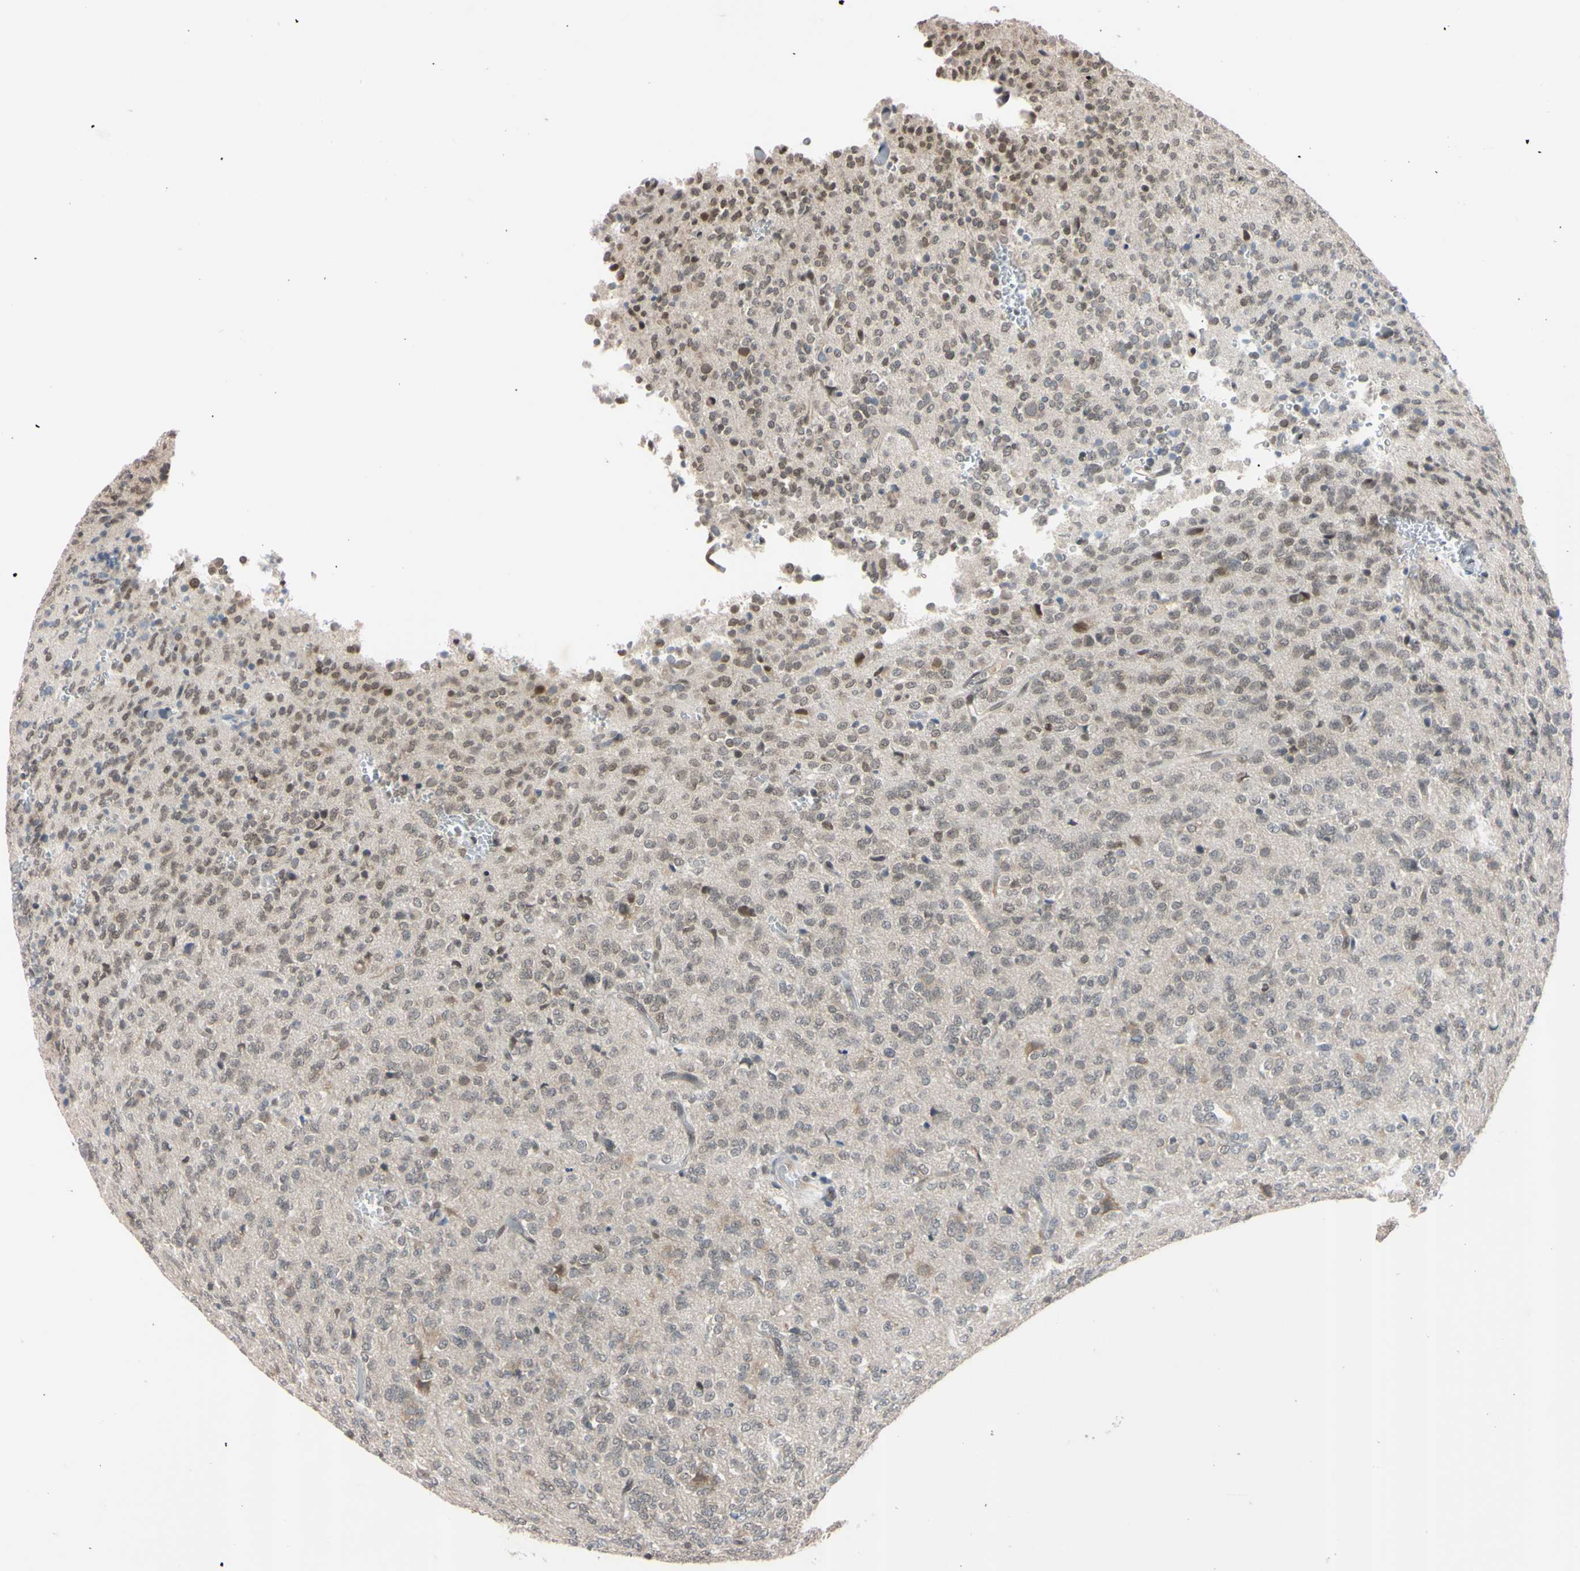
{"staining": {"intensity": "weak", "quantity": "<25%", "location": "nuclear"}, "tissue": "glioma", "cell_type": "Tumor cells", "image_type": "cancer", "snomed": [{"axis": "morphology", "description": "Glioma, malignant, Low grade"}, {"axis": "topography", "description": "Brain"}], "caption": "Tumor cells are negative for brown protein staining in malignant glioma (low-grade). (DAB (3,3'-diaminobenzidine) immunohistochemistry visualized using brightfield microscopy, high magnification).", "gene": "UBE2I", "patient": {"sex": "male", "age": 38}}